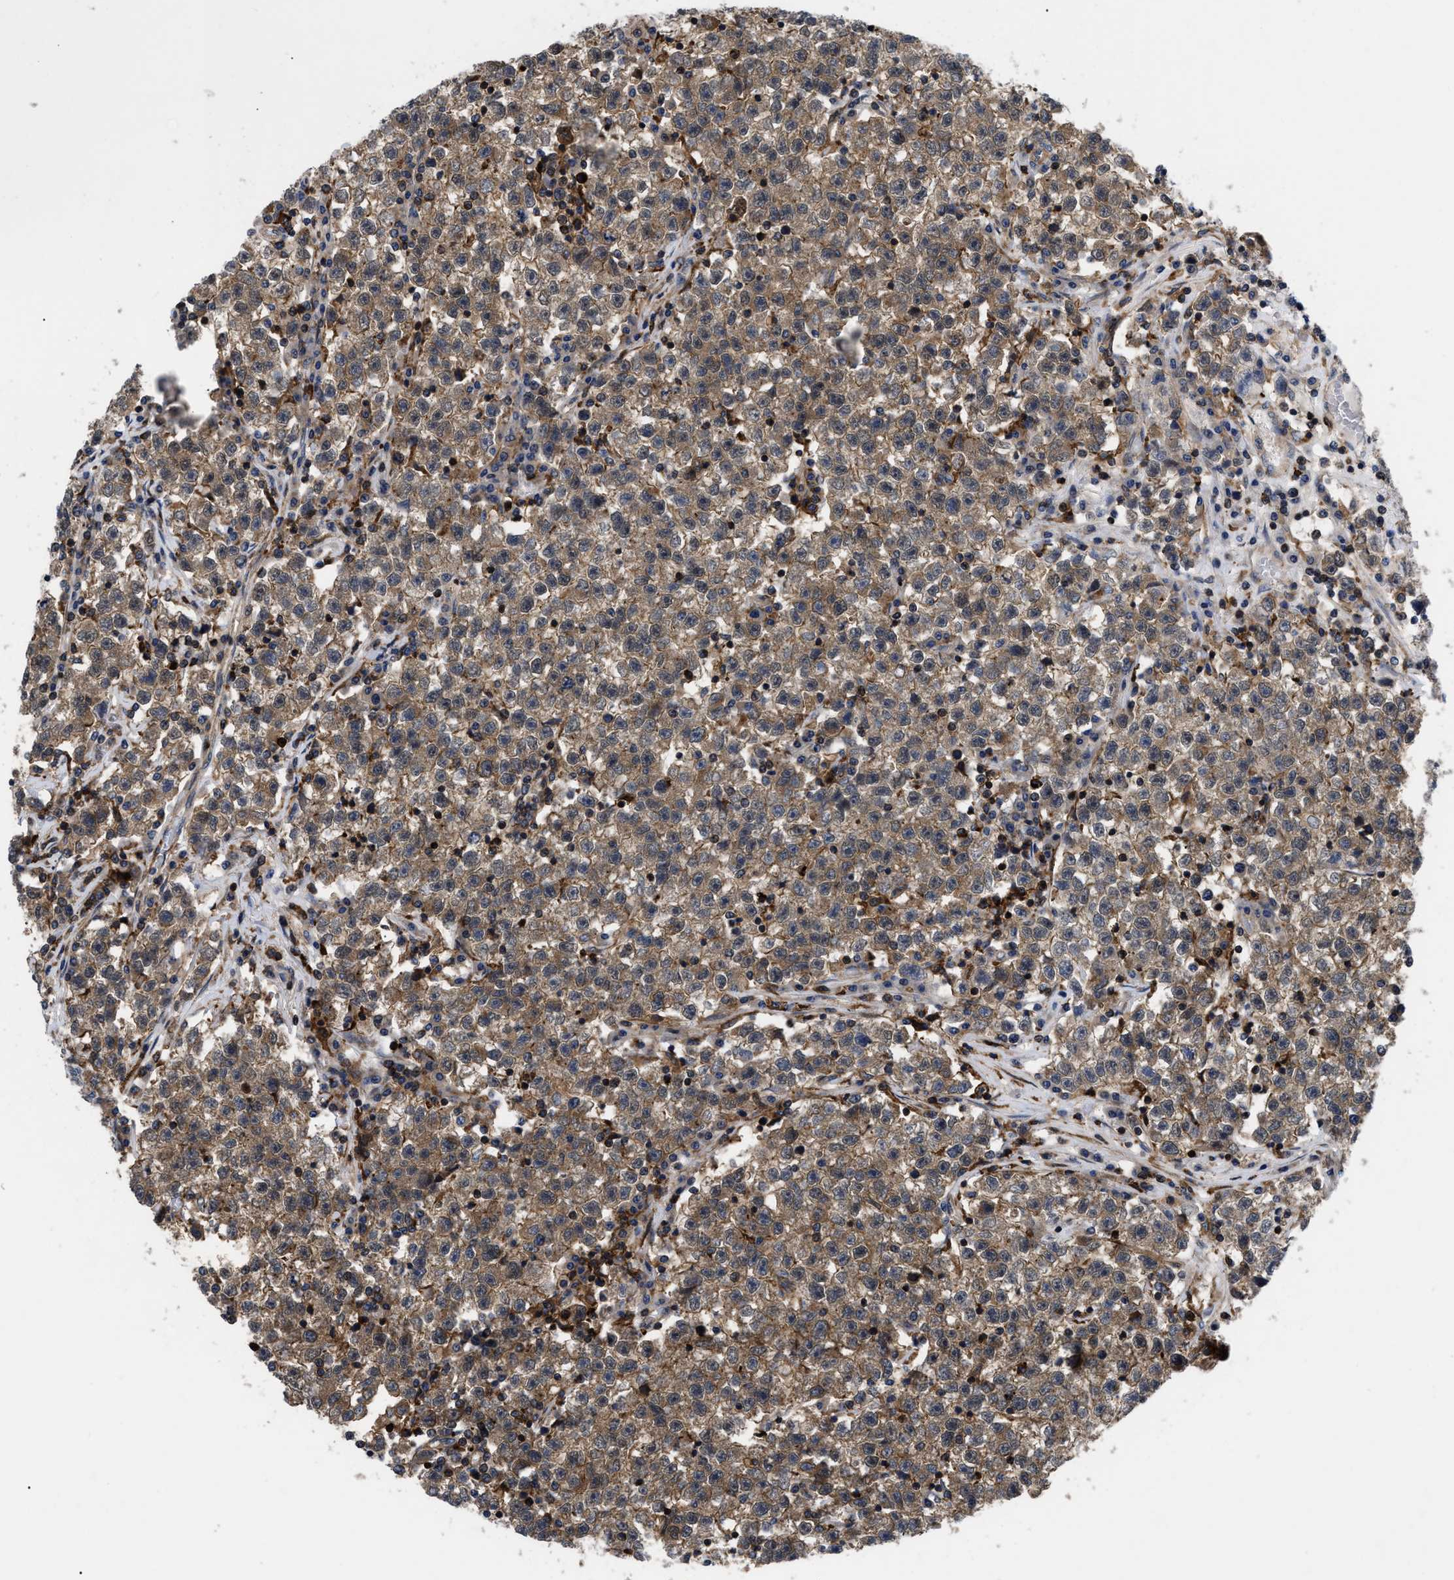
{"staining": {"intensity": "moderate", "quantity": ">75%", "location": "cytoplasmic/membranous"}, "tissue": "testis cancer", "cell_type": "Tumor cells", "image_type": "cancer", "snomed": [{"axis": "morphology", "description": "Seminoma, NOS"}, {"axis": "topography", "description": "Testis"}], "caption": "A photomicrograph of human testis cancer (seminoma) stained for a protein exhibits moderate cytoplasmic/membranous brown staining in tumor cells.", "gene": "SPAST", "patient": {"sex": "male", "age": 22}}